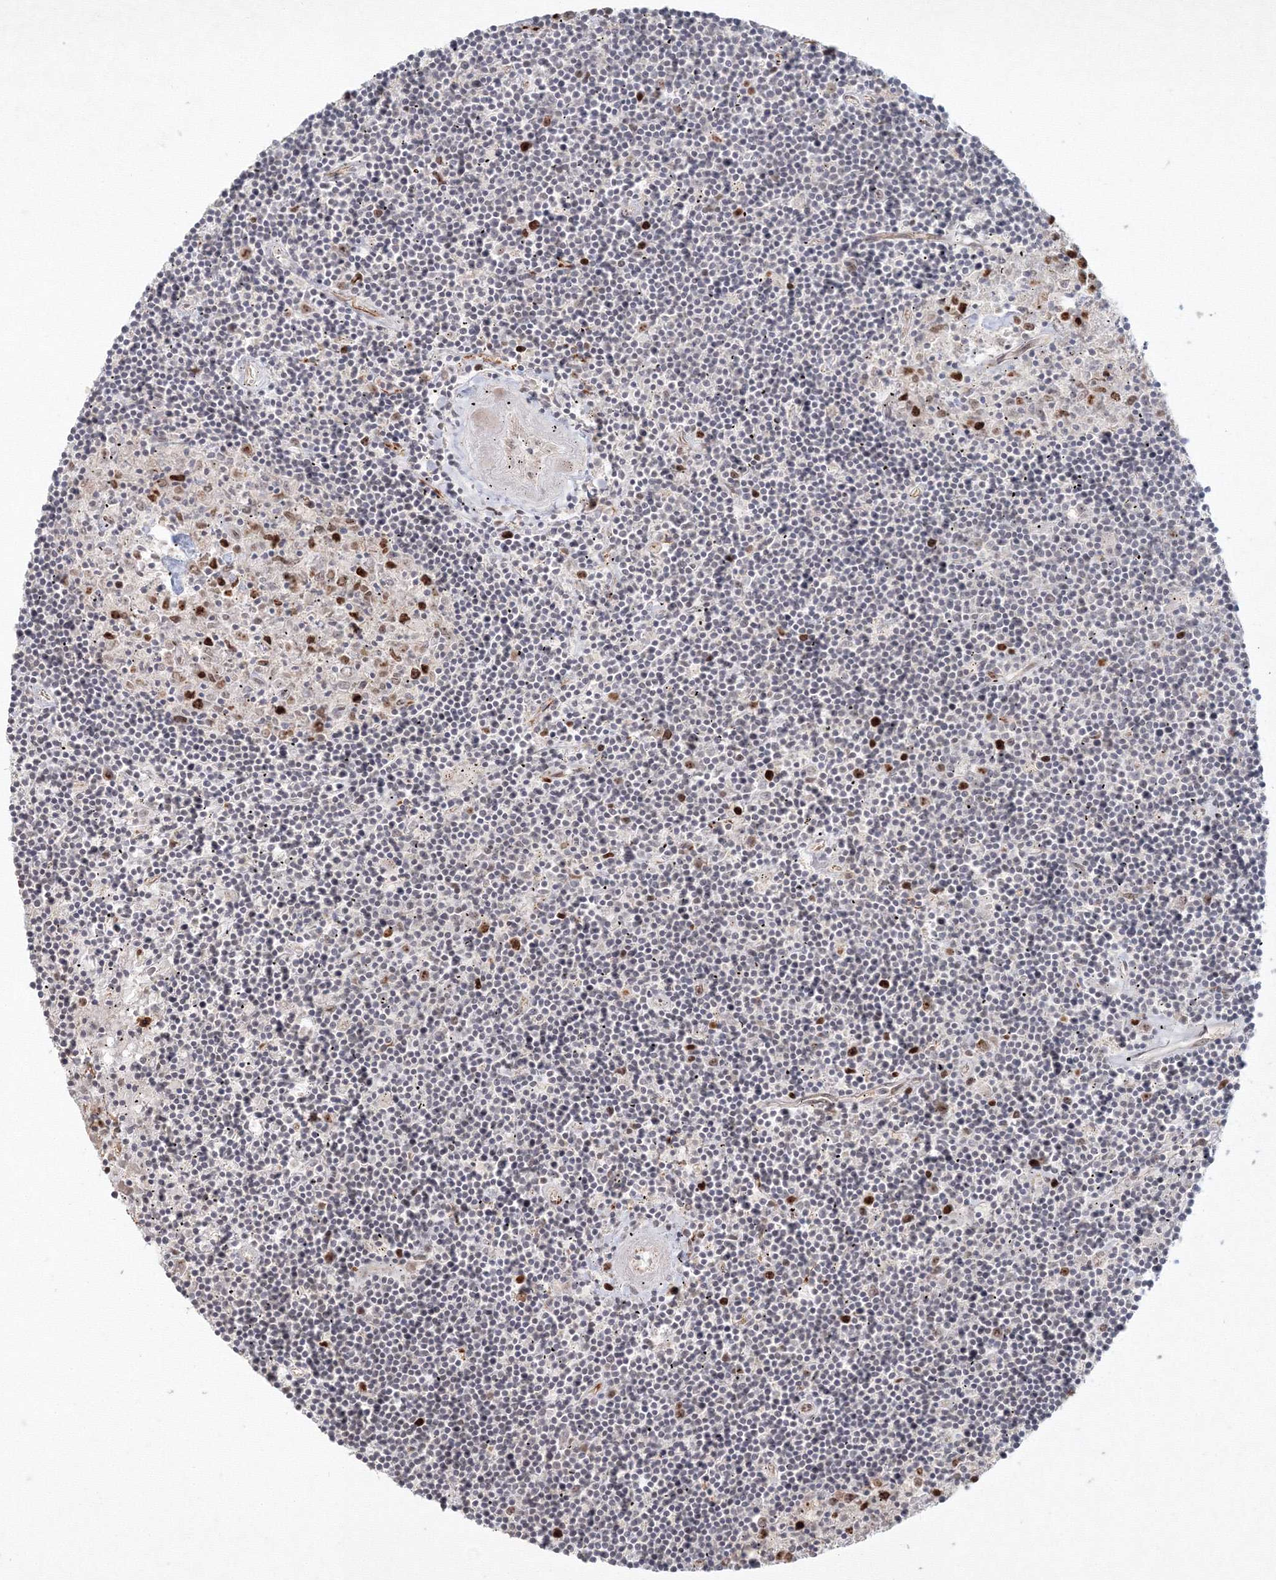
{"staining": {"intensity": "moderate", "quantity": "<25%", "location": "nuclear"}, "tissue": "lymphoma", "cell_type": "Tumor cells", "image_type": "cancer", "snomed": [{"axis": "morphology", "description": "Malignant lymphoma, non-Hodgkin's type, Low grade"}, {"axis": "topography", "description": "Spleen"}], "caption": "This is an image of immunohistochemistry (IHC) staining of low-grade malignant lymphoma, non-Hodgkin's type, which shows moderate positivity in the nuclear of tumor cells.", "gene": "KIF20A", "patient": {"sex": "male", "age": 76}}